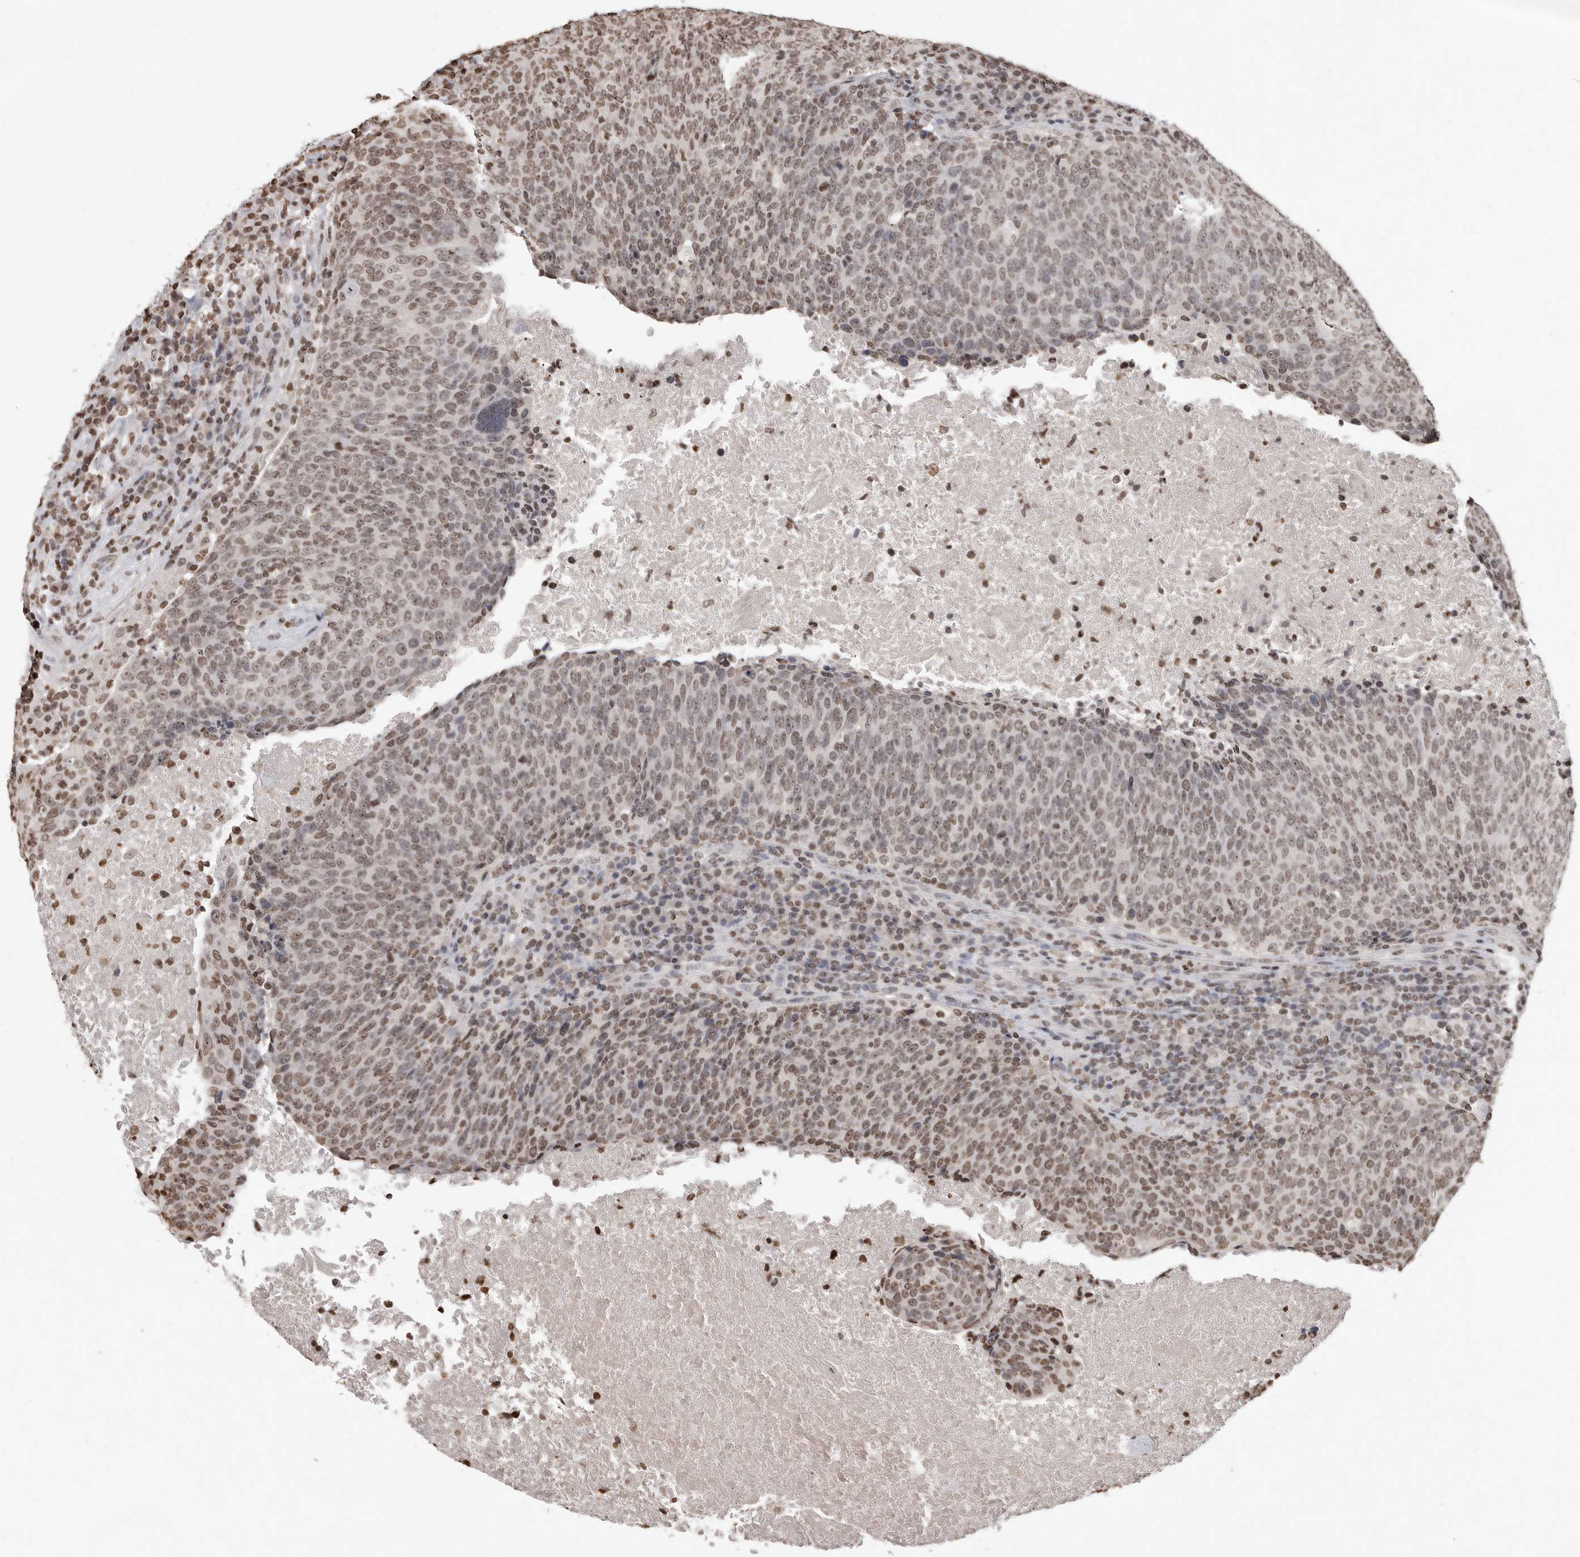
{"staining": {"intensity": "weak", "quantity": ">75%", "location": "nuclear"}, "tissue": "head and neck cancer", "cell_type": "Tumor cells", "image_type": "cancer", "snomed": [{"axis": "morphology", "description": "Squamous cell carcinoma, NOS"}, {"axis": "morphology", "description": "Squamous cell carcinoma, metastatic, NOS"}, {"axis": "topography", "description": "Lymph node"}, {"axis": "topography", "description": "Head-Neck"}], "caption": "DAB (3,3'-diaminobenzidine) immunohistochemical staining of head and neck cancer (squamous cell carcinoma) demonstrates weak nuclear protein staining in about >75% of tumor cells. (Brightfield microscopy of DAB IHC at high magnification).", "gene": "WDR45", "patient": {"sex": "male", "age": 62}}